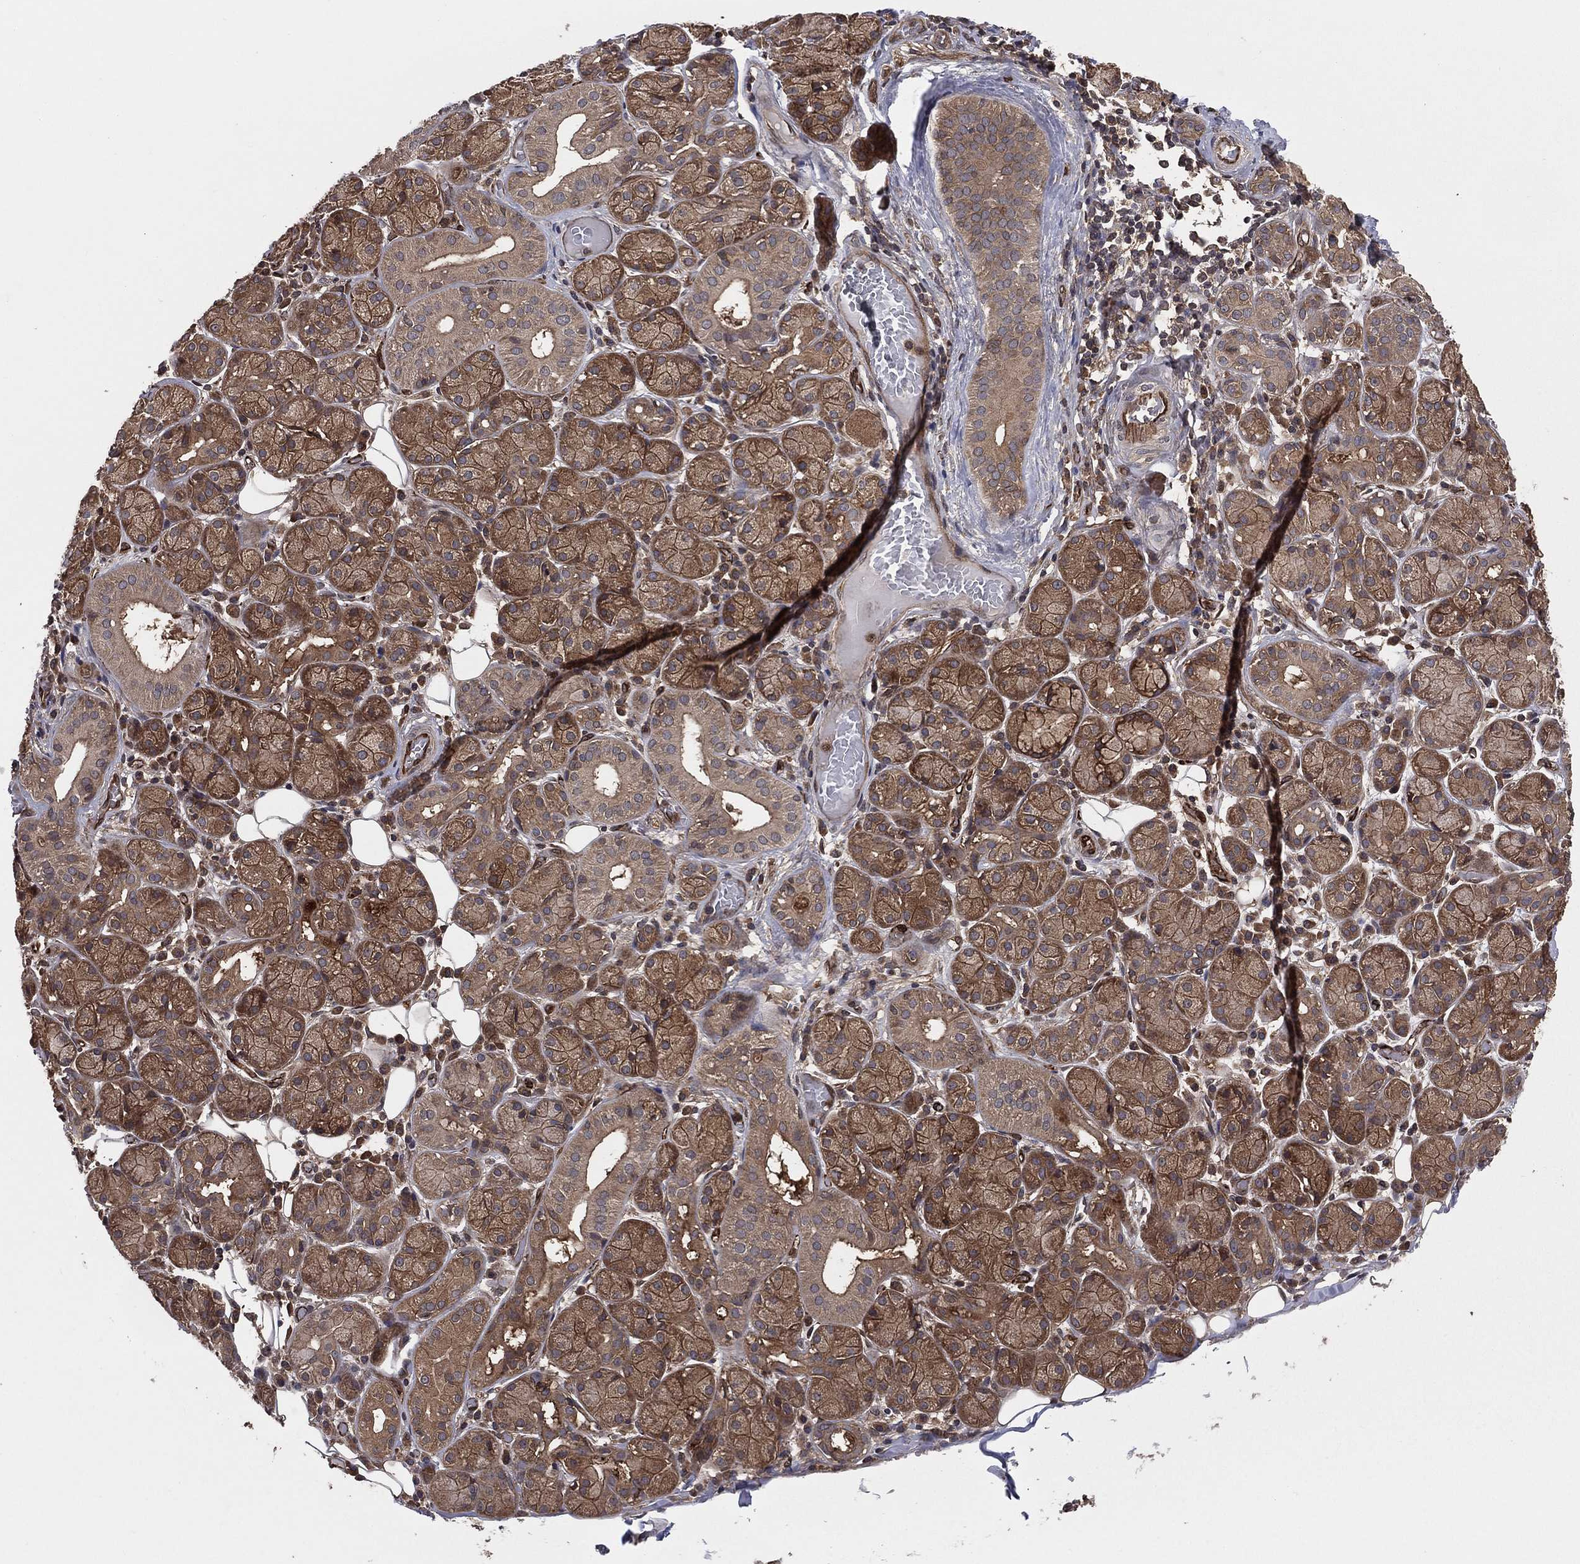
{"staining": {"intensity": "moderate", "quantity": ">75%", "location": "cytoplasmic/membranous"}, "tissue": "salivary gland", "cell_type": "Glandular cells", "image_type": "normal", "snomed": [{"axis": "morphology", "description": "Normal tissue, NOS"}, {"axis": "topography", "description": "Salivary gland"}], "caption": "This micrograph reveals immunohistochemistry (IHC) staining of unremarkable human salivary gland, with medium moderate cytoplasmic/membranous positivity in about >75% of glandular cells.", "gene": "CERT1", "patient": {"sex": "male", "age": 71}}